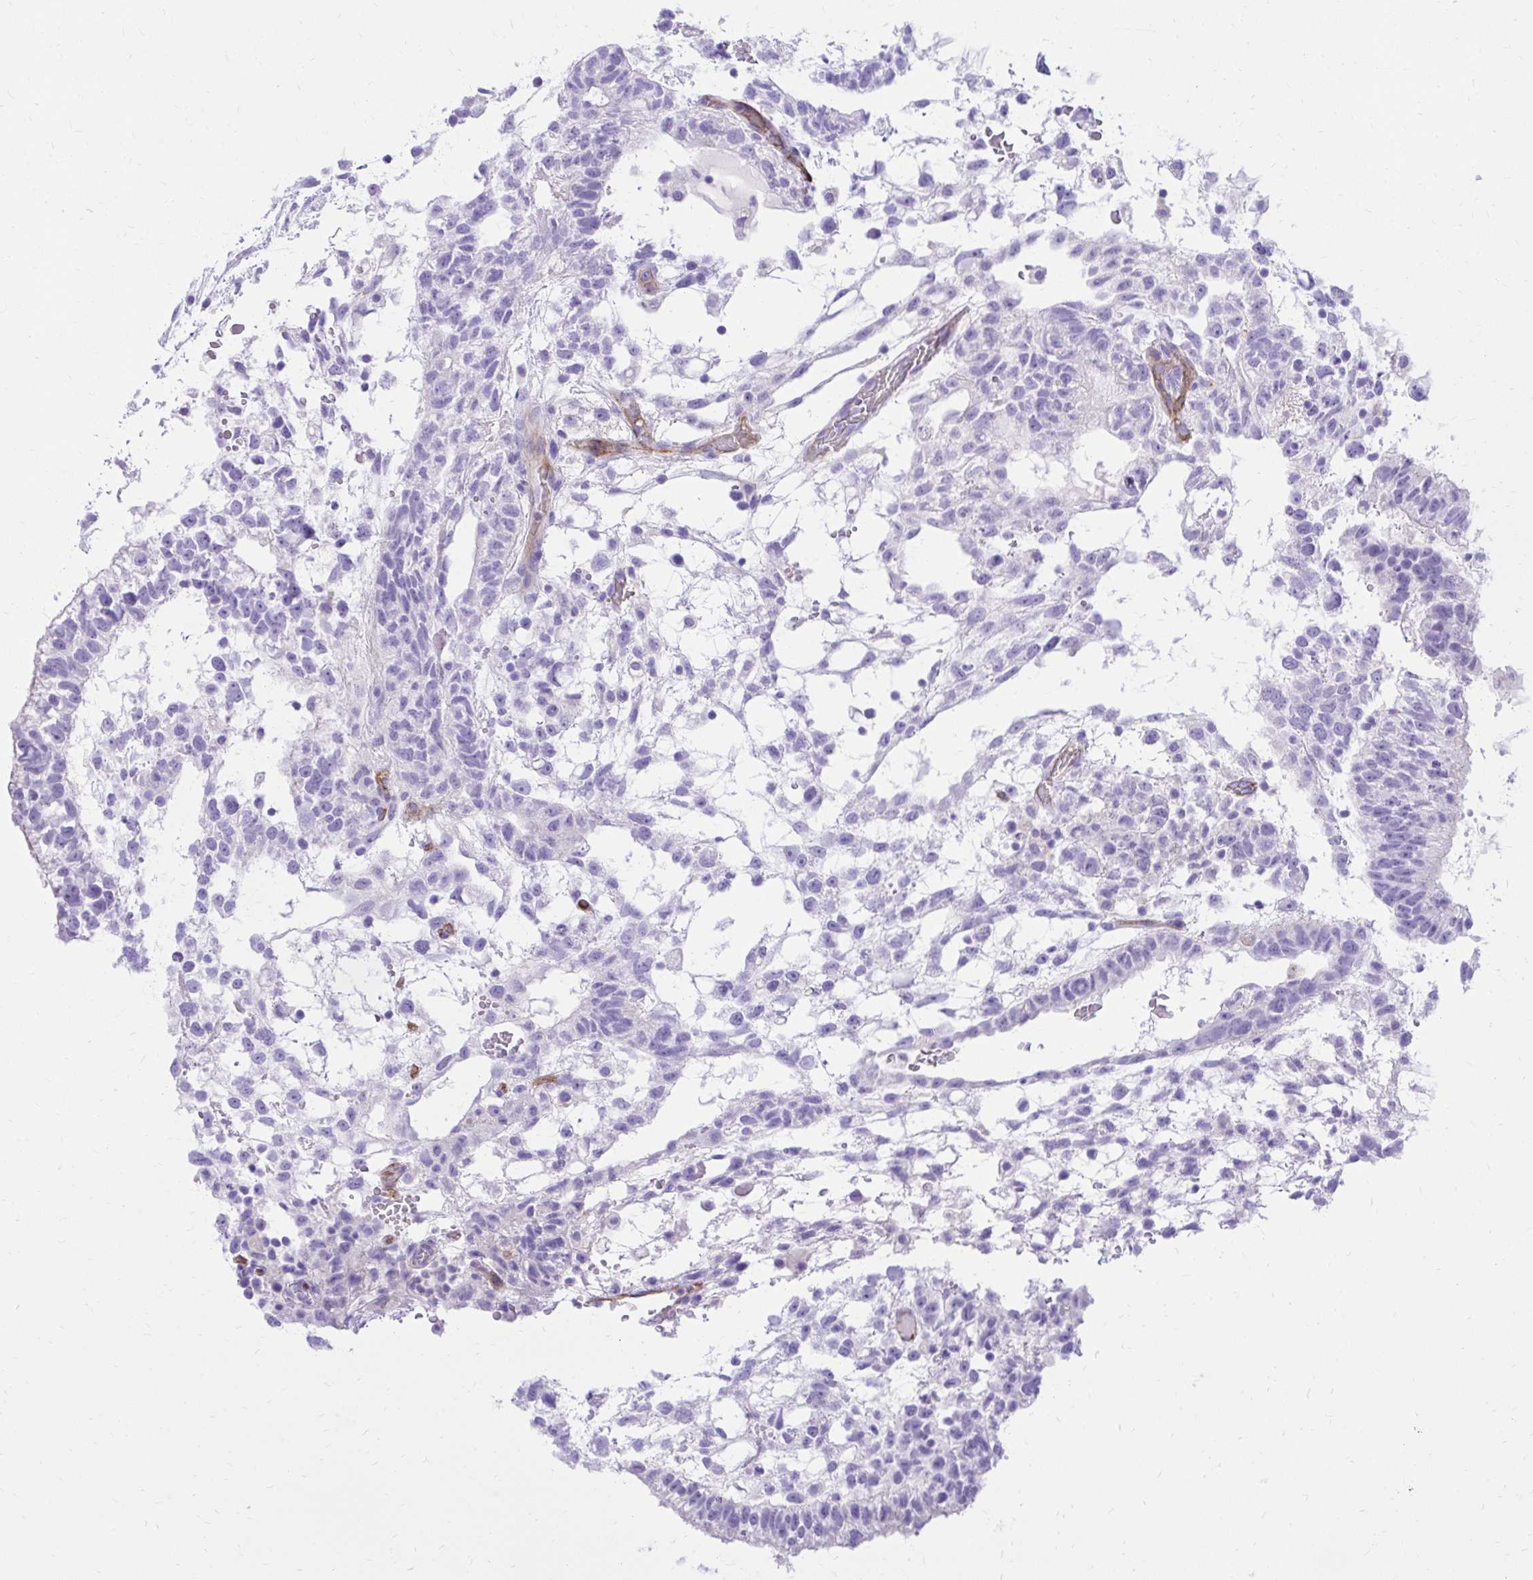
{"staining": {"intensity": "negative", "quantity": "none", "location": "none"}, "tissue": "testis cancer", "cell_type": "Tumor cells", "image_type": "cancer", "snomed": [{"axis": "morphology", "description": "Normal tissue, NOS"}, {"axis": "morphology", "description": "Carcinoma, Embryonal, NOS"}, {"axis": "topography", "description": "Testis"}], "caption": "This is an immunohistochemistry (IHC) micrograph of human testis cancer. There is no positivity in tumor cells.", "gene": "PELI3", "patient": {"sex": "male", "age": 32}}